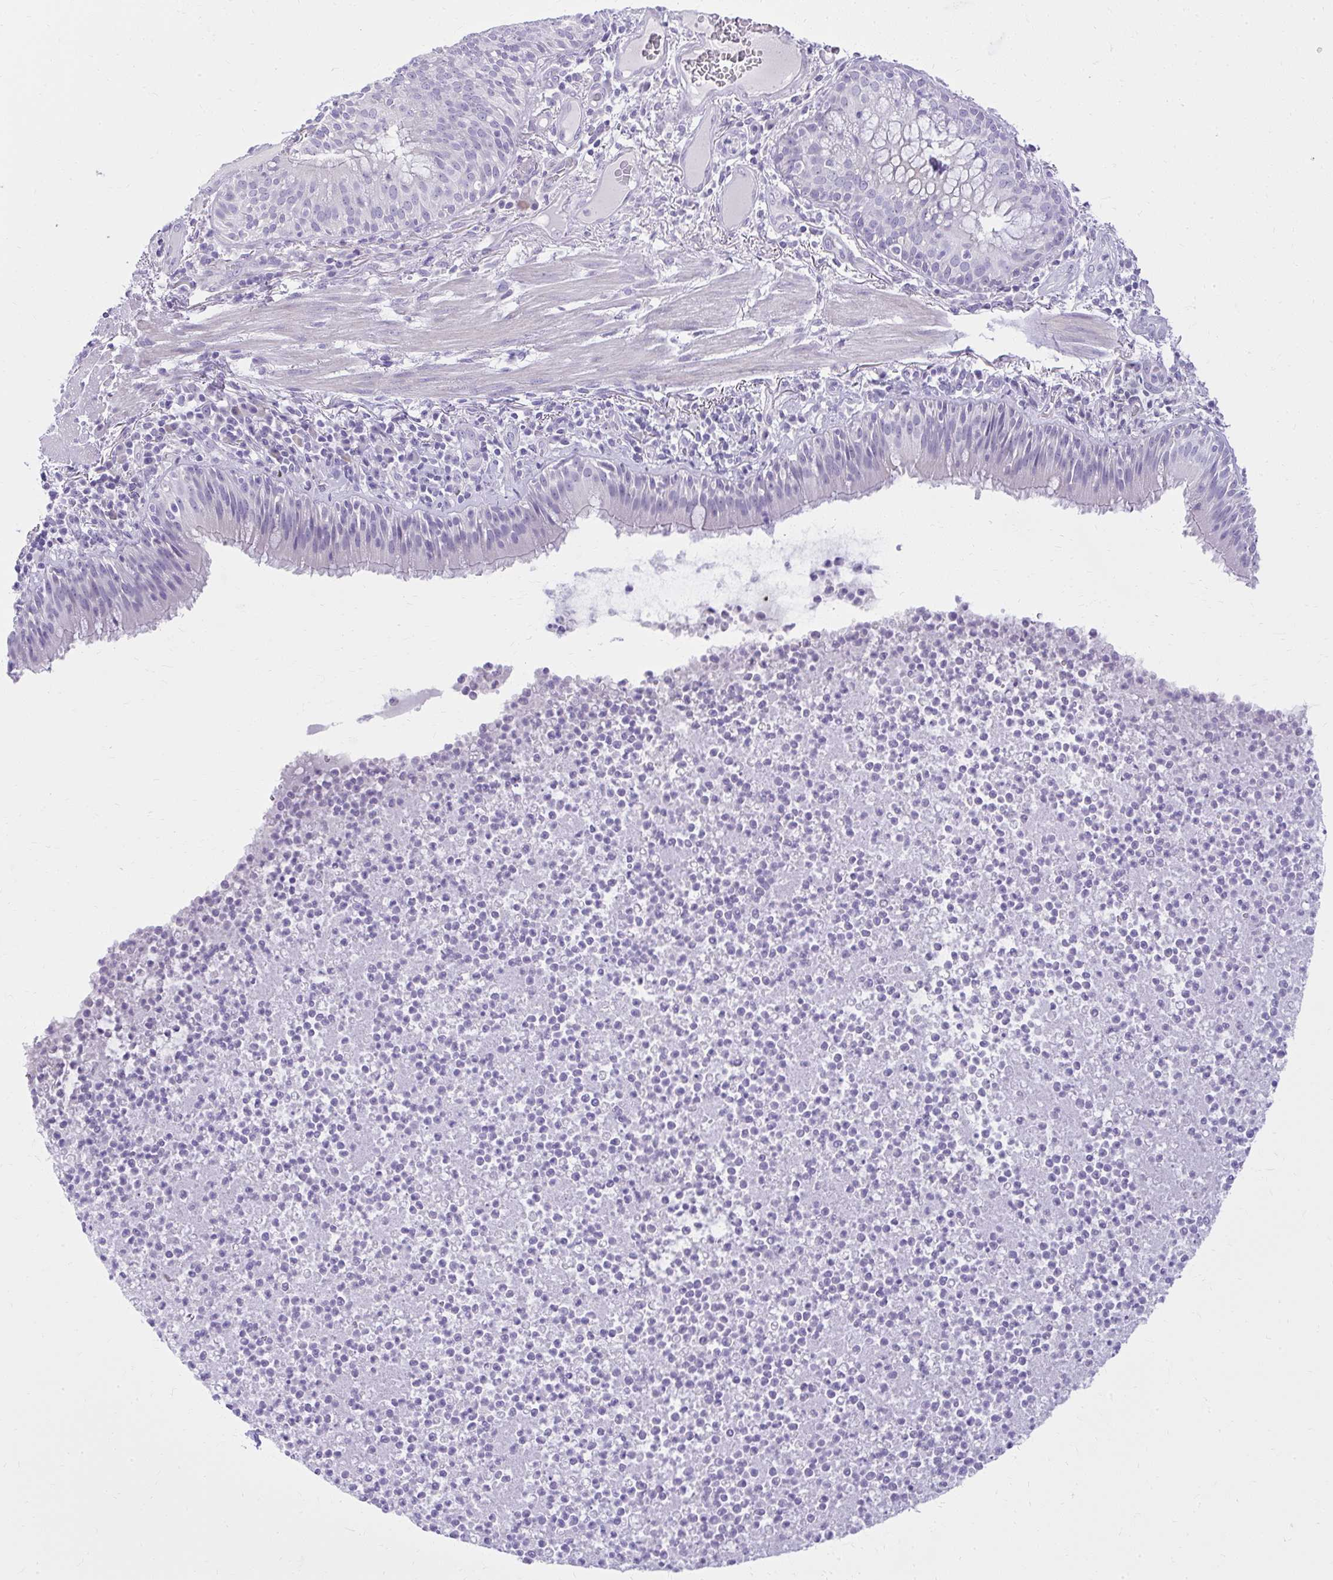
{"staining": {"intensity": "negative", "quantity": "none", "location": "none"}, "tissue": "bronchus", "cell_type": "Respiratory epithelial cells", "image_type": "normal", "snomed": [{"axis": "morphology", "description": "Normal tissue, NOS"}, {"axis": "topography", "description": "Cartilage tissue"}, {"axis": "topography", "description": "Bronchus"}], "caption": "This is an IHC histopathology image of unremarkable human bronchus. There is no positivity in respiratory epithelial cells.", "gene": "PRAP1", "patient": {"sex": "male", "age": 56}}